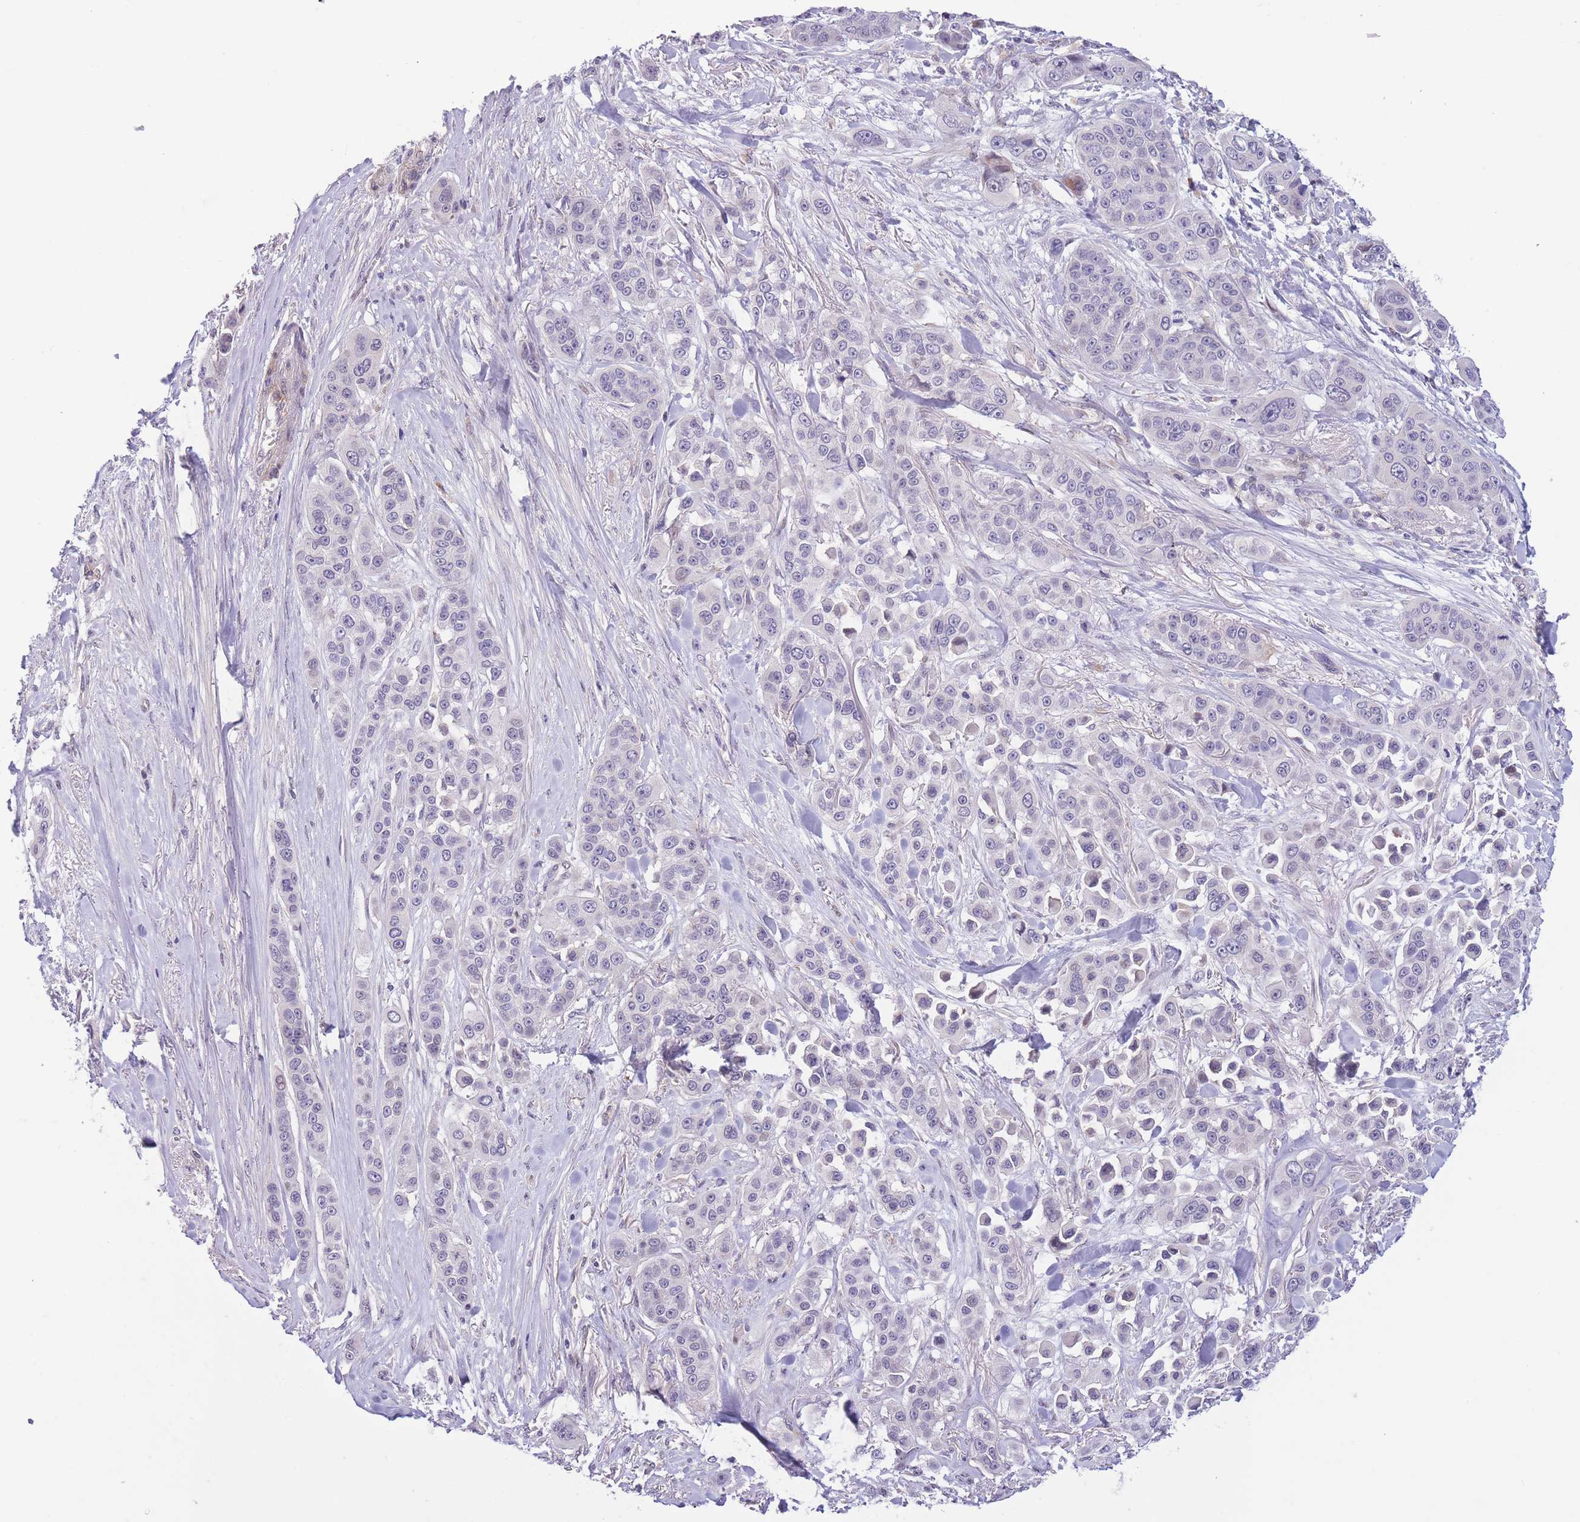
{"staining": {"intensity": "negative", "quantity": "none", "location": "none"}, "tissue": "skin cancer", "cell_type": "Tumor cells", "image_type": "cancer", "snomed": [{"axis": "morphology", "description": "Squamous cell carcinoma, NOS"}, {"axis": "topography", "description": "Skin"}], "caption": "Tumor cells are negative for protein expression in human skin squamous cell carcinoma.", "gene": "C9orf152", "patient": {"sex": "male", "age": 67}}